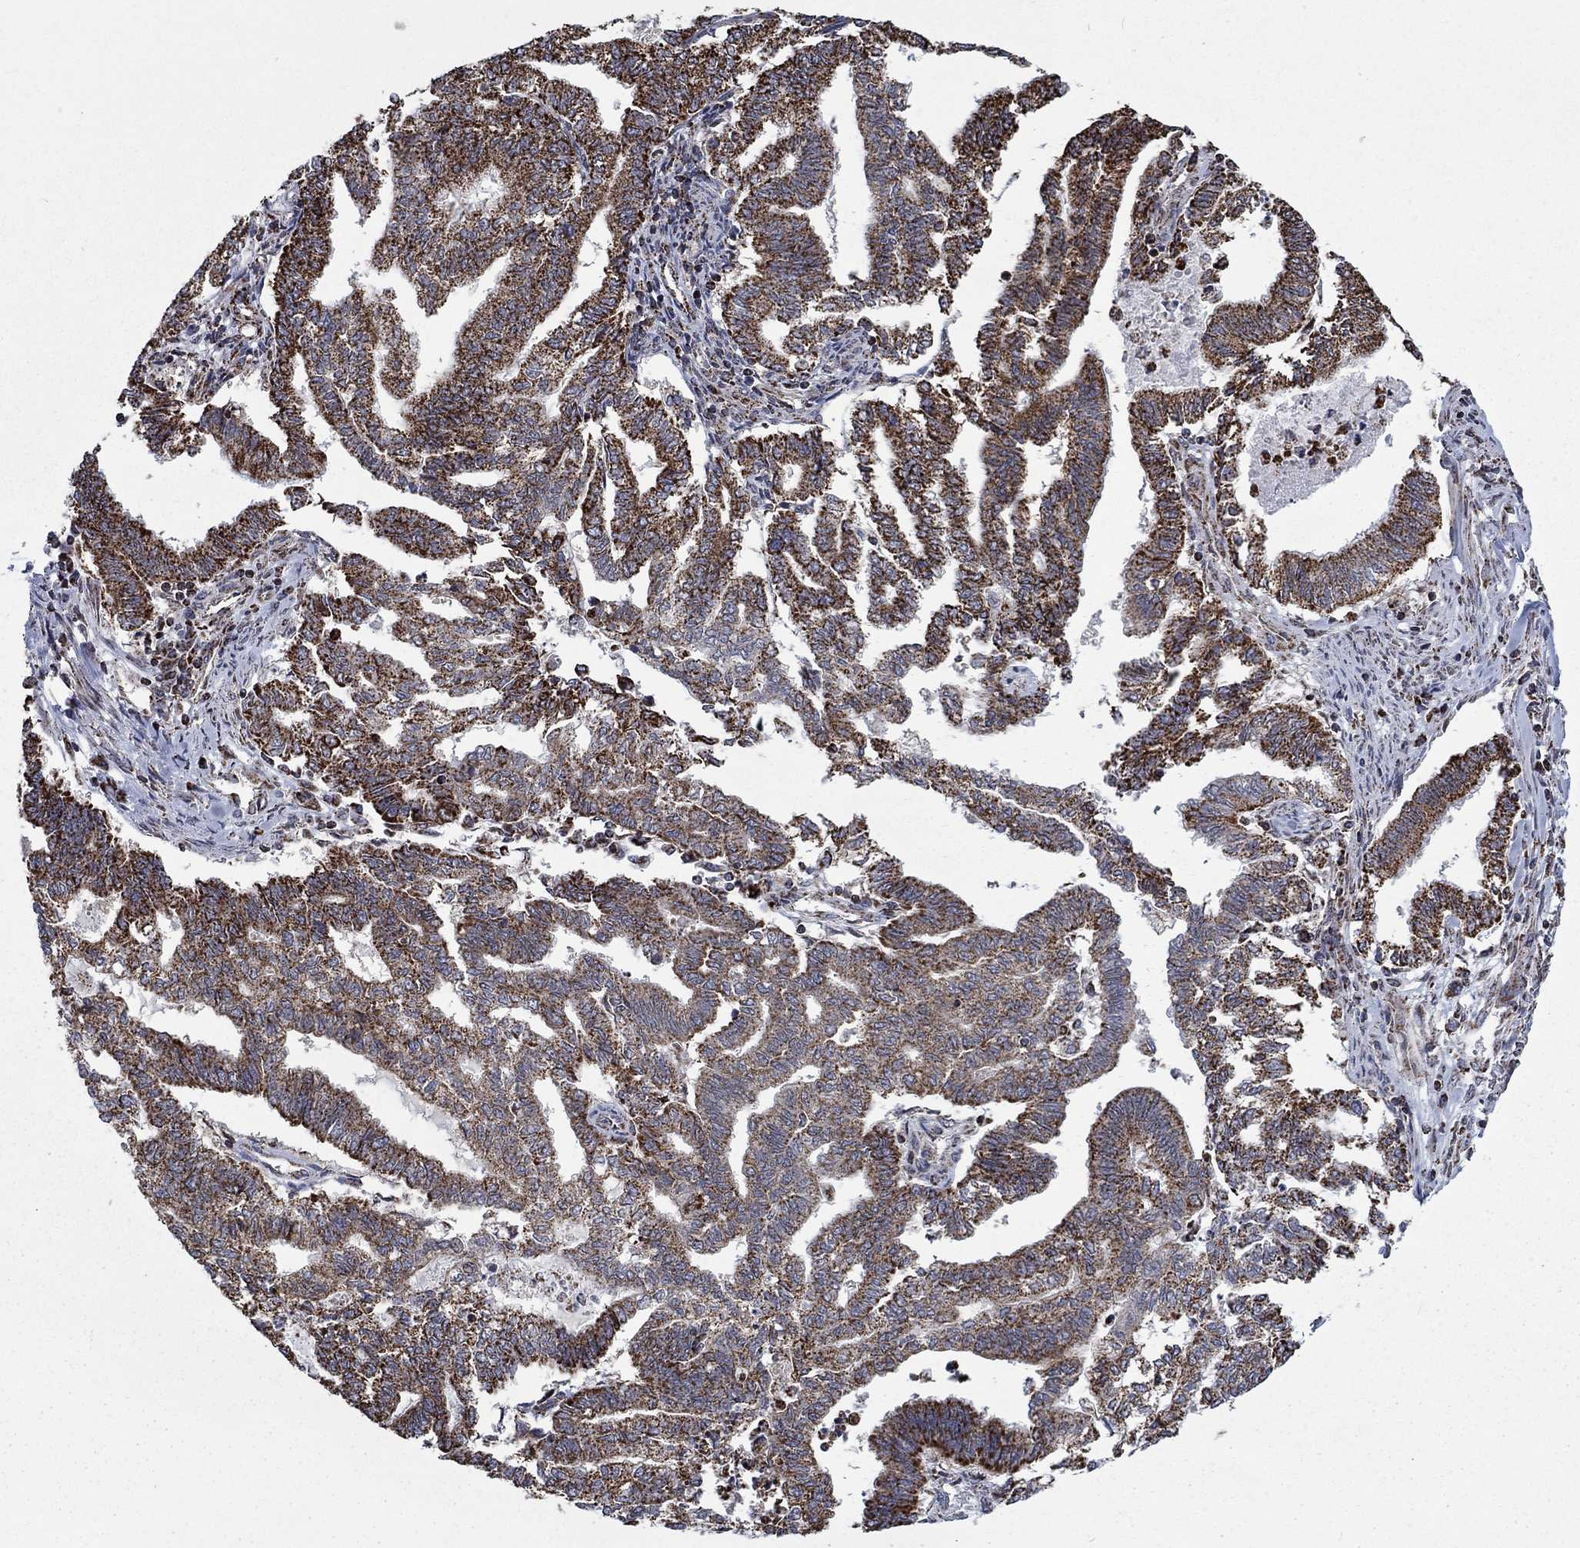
{"staining": {"intensity": "strong", "quantity": ">75%", "location": "cytoplasmic/membranous"}, "tissue": "endometrial cancer", "cell_type": "Tumor cells", "image_type": "cancer", "snomed": [{"axis": "morphology", "description": "Adenocarcinoma, NOS"}, {"axis": "topography", "description": "Endometrium"}], "caption": "Immunohistochemical staining of human adenocarcinoma (endometrial) reveals strong cytoplasmic/membranous protein staining in about >75% of tumor cells.", "gene": "MOAP1", "patient": {"sex": "female", "age": 79}}